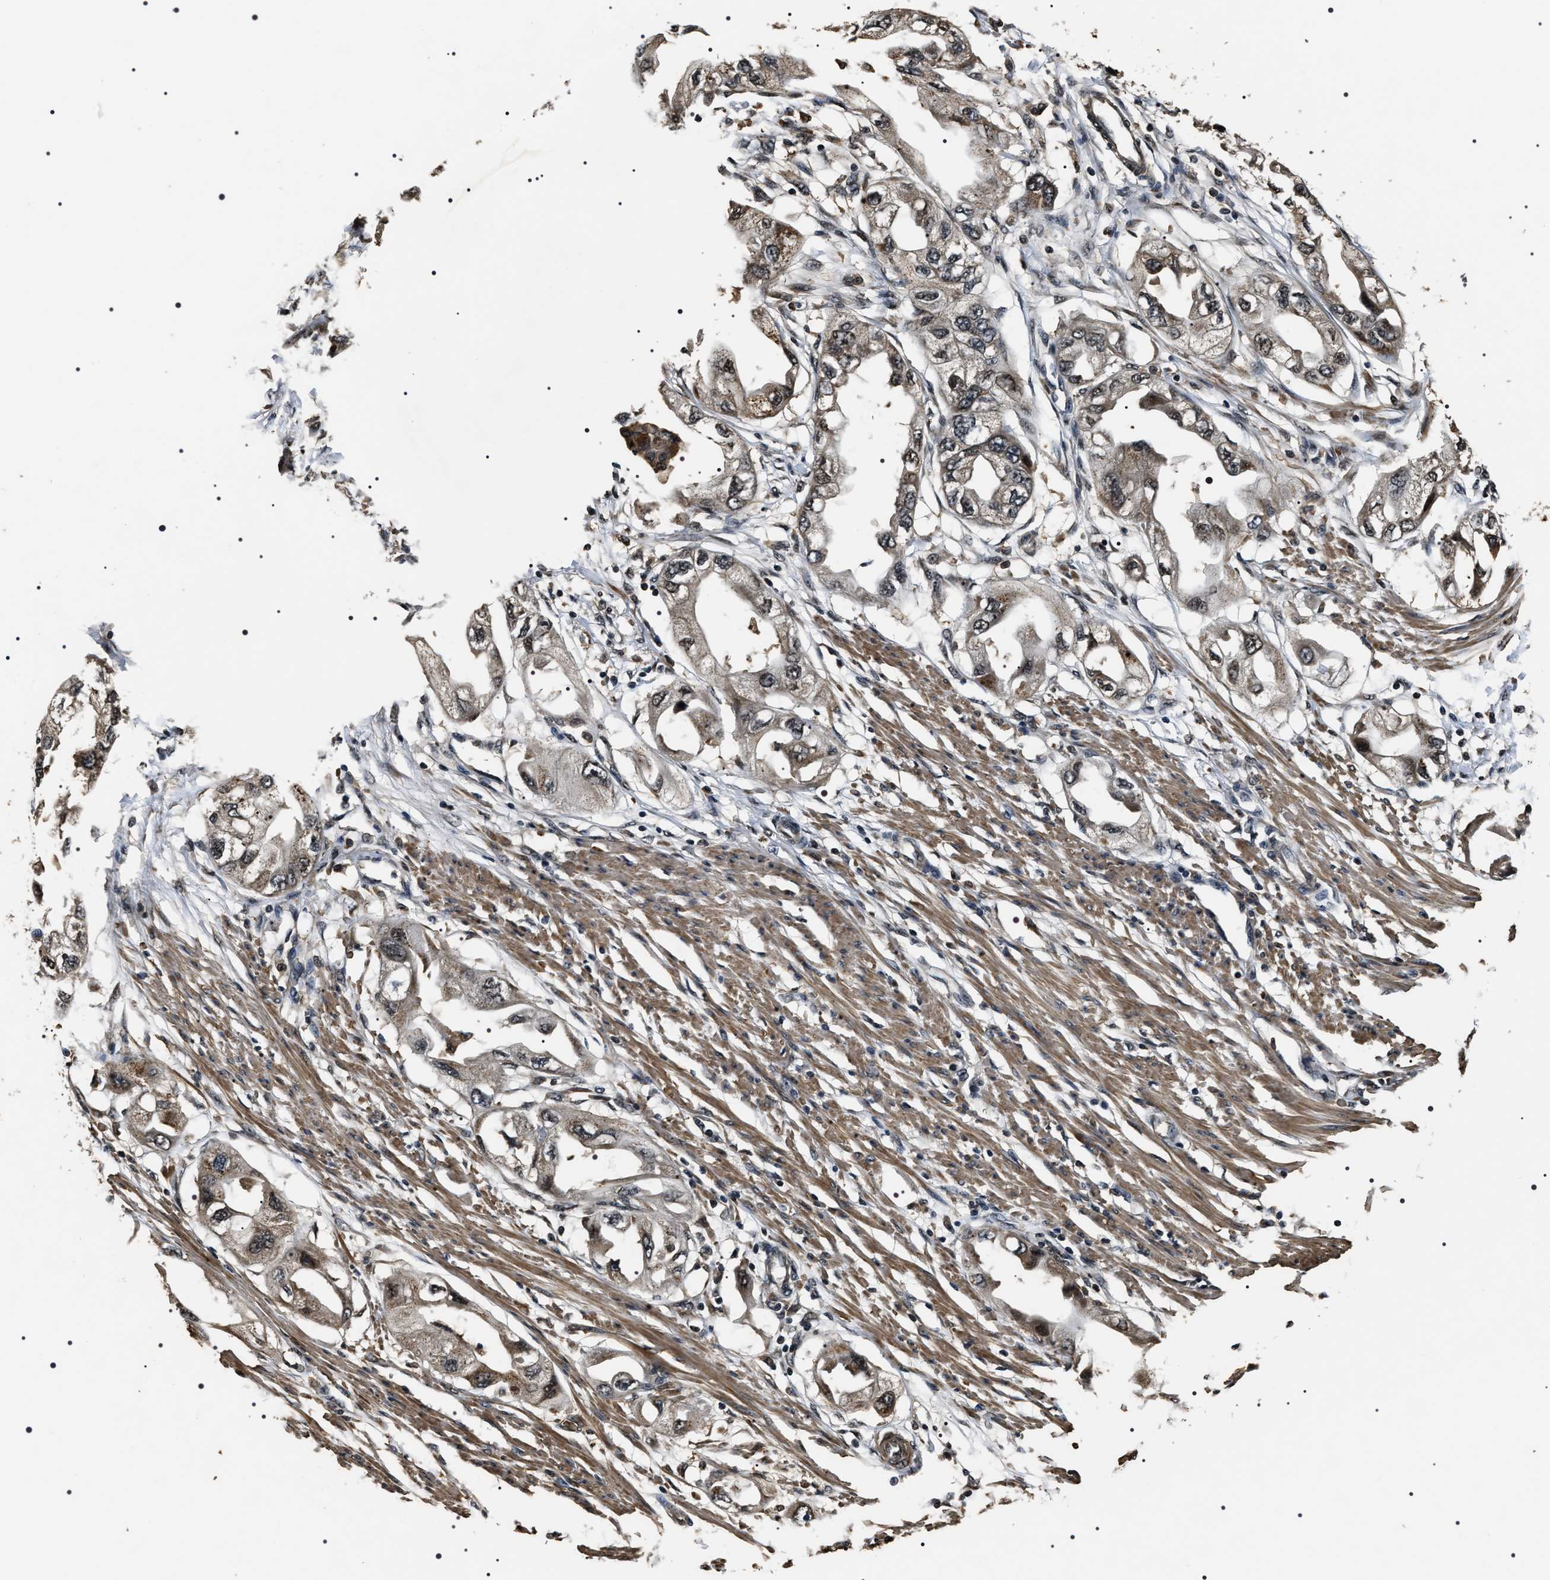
{"staining": {"intensity": "weak", "quantity": ">75%", "location": "cytoplasmic/membranous,nuclear"}, "tissue": "endometrial cancer", "cell_type": "Tumor cells", "image_type": "cancer", "snomed": [{"axis": "morphology", "description": "Adenocarcinoma, NOS"}, {"axis": "topography", "description": "Endometrium"}], "caption": "This image exhibits IHC staining of human endometrial cancer, with low weak cytoplasmic/membranous and nuclear positivity in about >75% of tumor cells.", "gene": "ARHGAP22", "patient": {"sex": "female", "age": 67}}